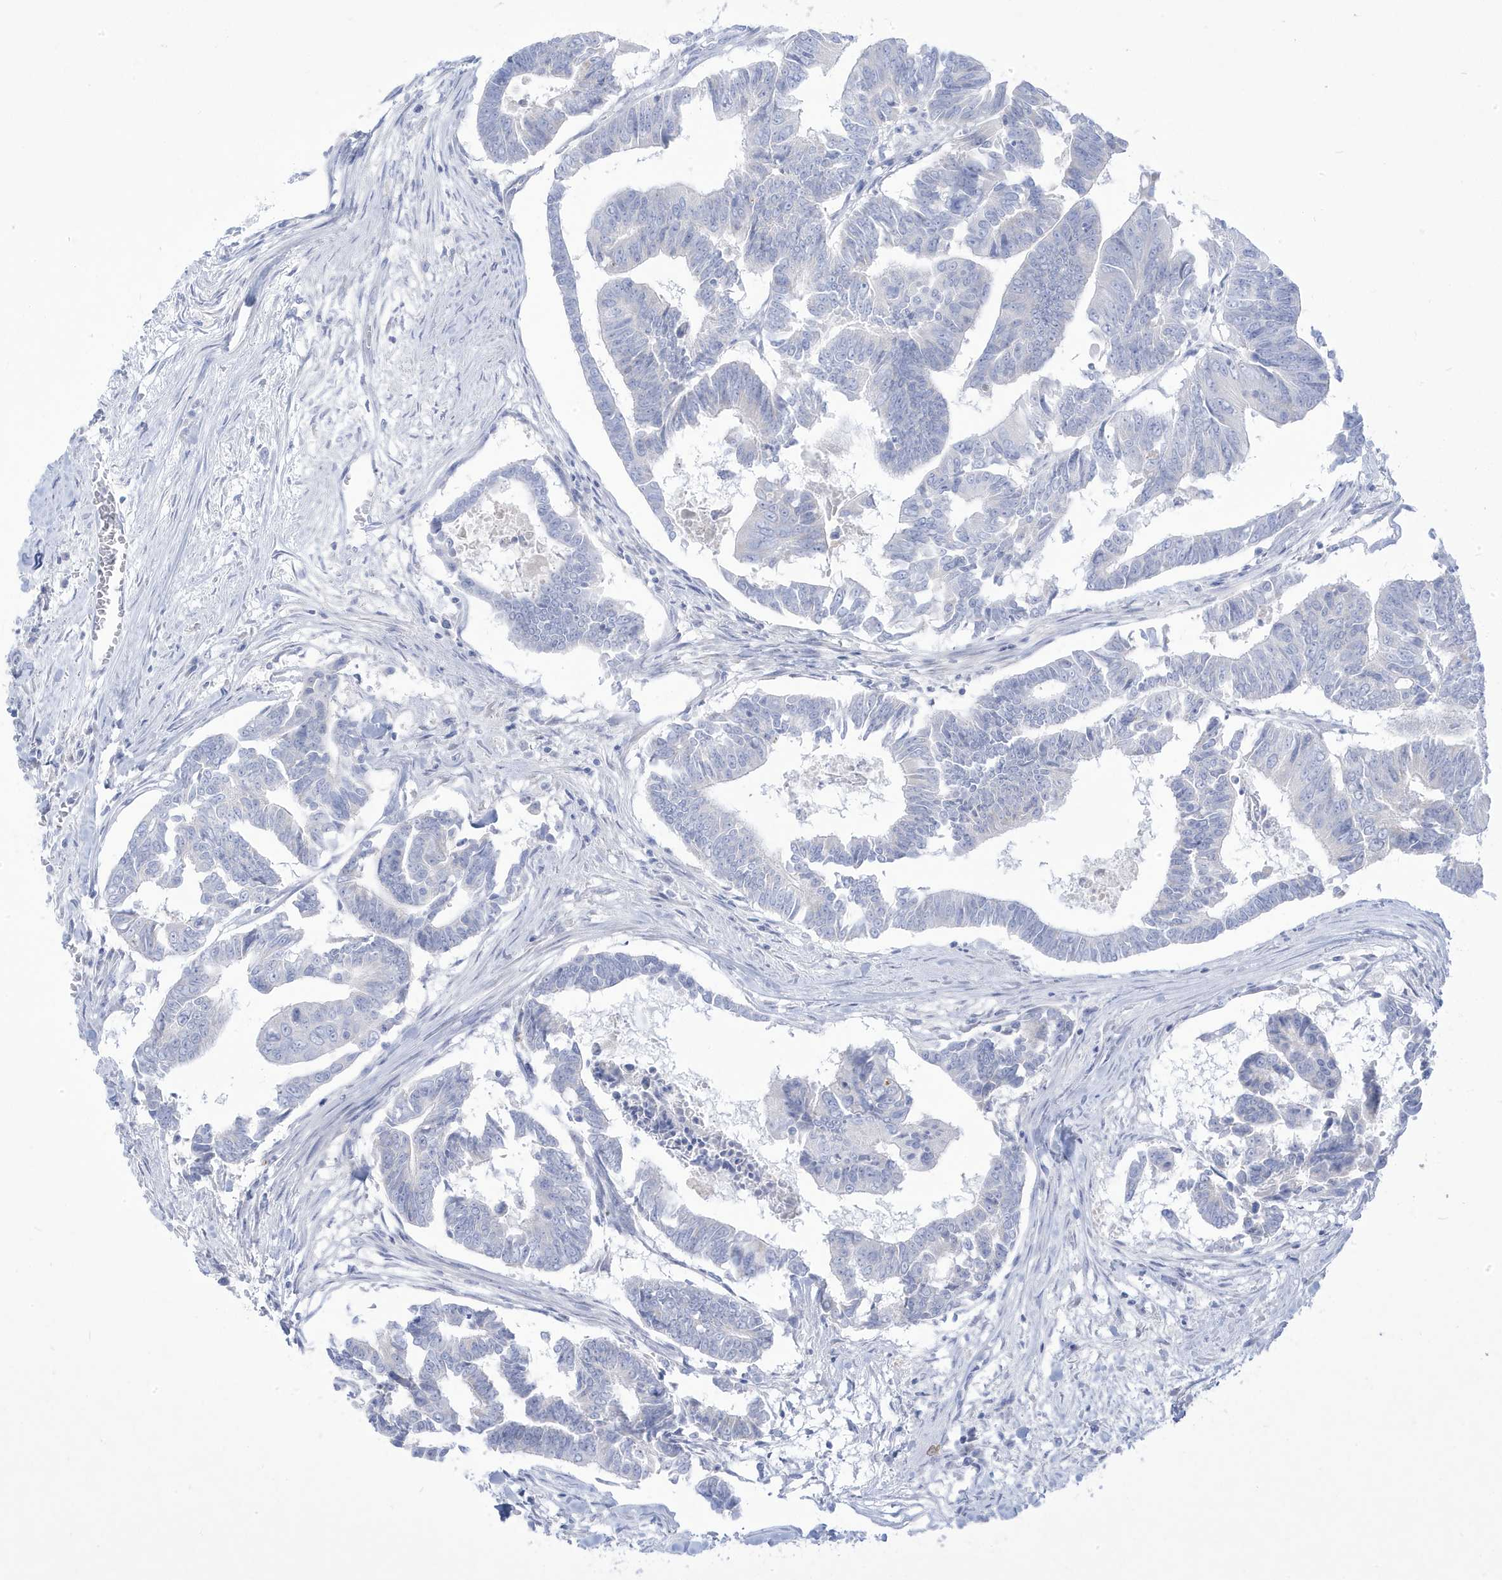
{"staining": {"intensity": "negative", "quantity": "none", "location": "none"}, "tissue": "colorectal cancer", "cell_type": "Tumor cells", "image_type": "cancer", "snomed": [{"axis": "morphology", "description": "Adenocarcinoma, NOS"}, {"axis": "topography", "description": "Rectum"}], "caption": "Colorectal cancer was stained to show a protein in brown. There is no significant expression in tumor cells.", "gene": "ADAMTSL3", "patient": {"sex": "female", "age": 65}}